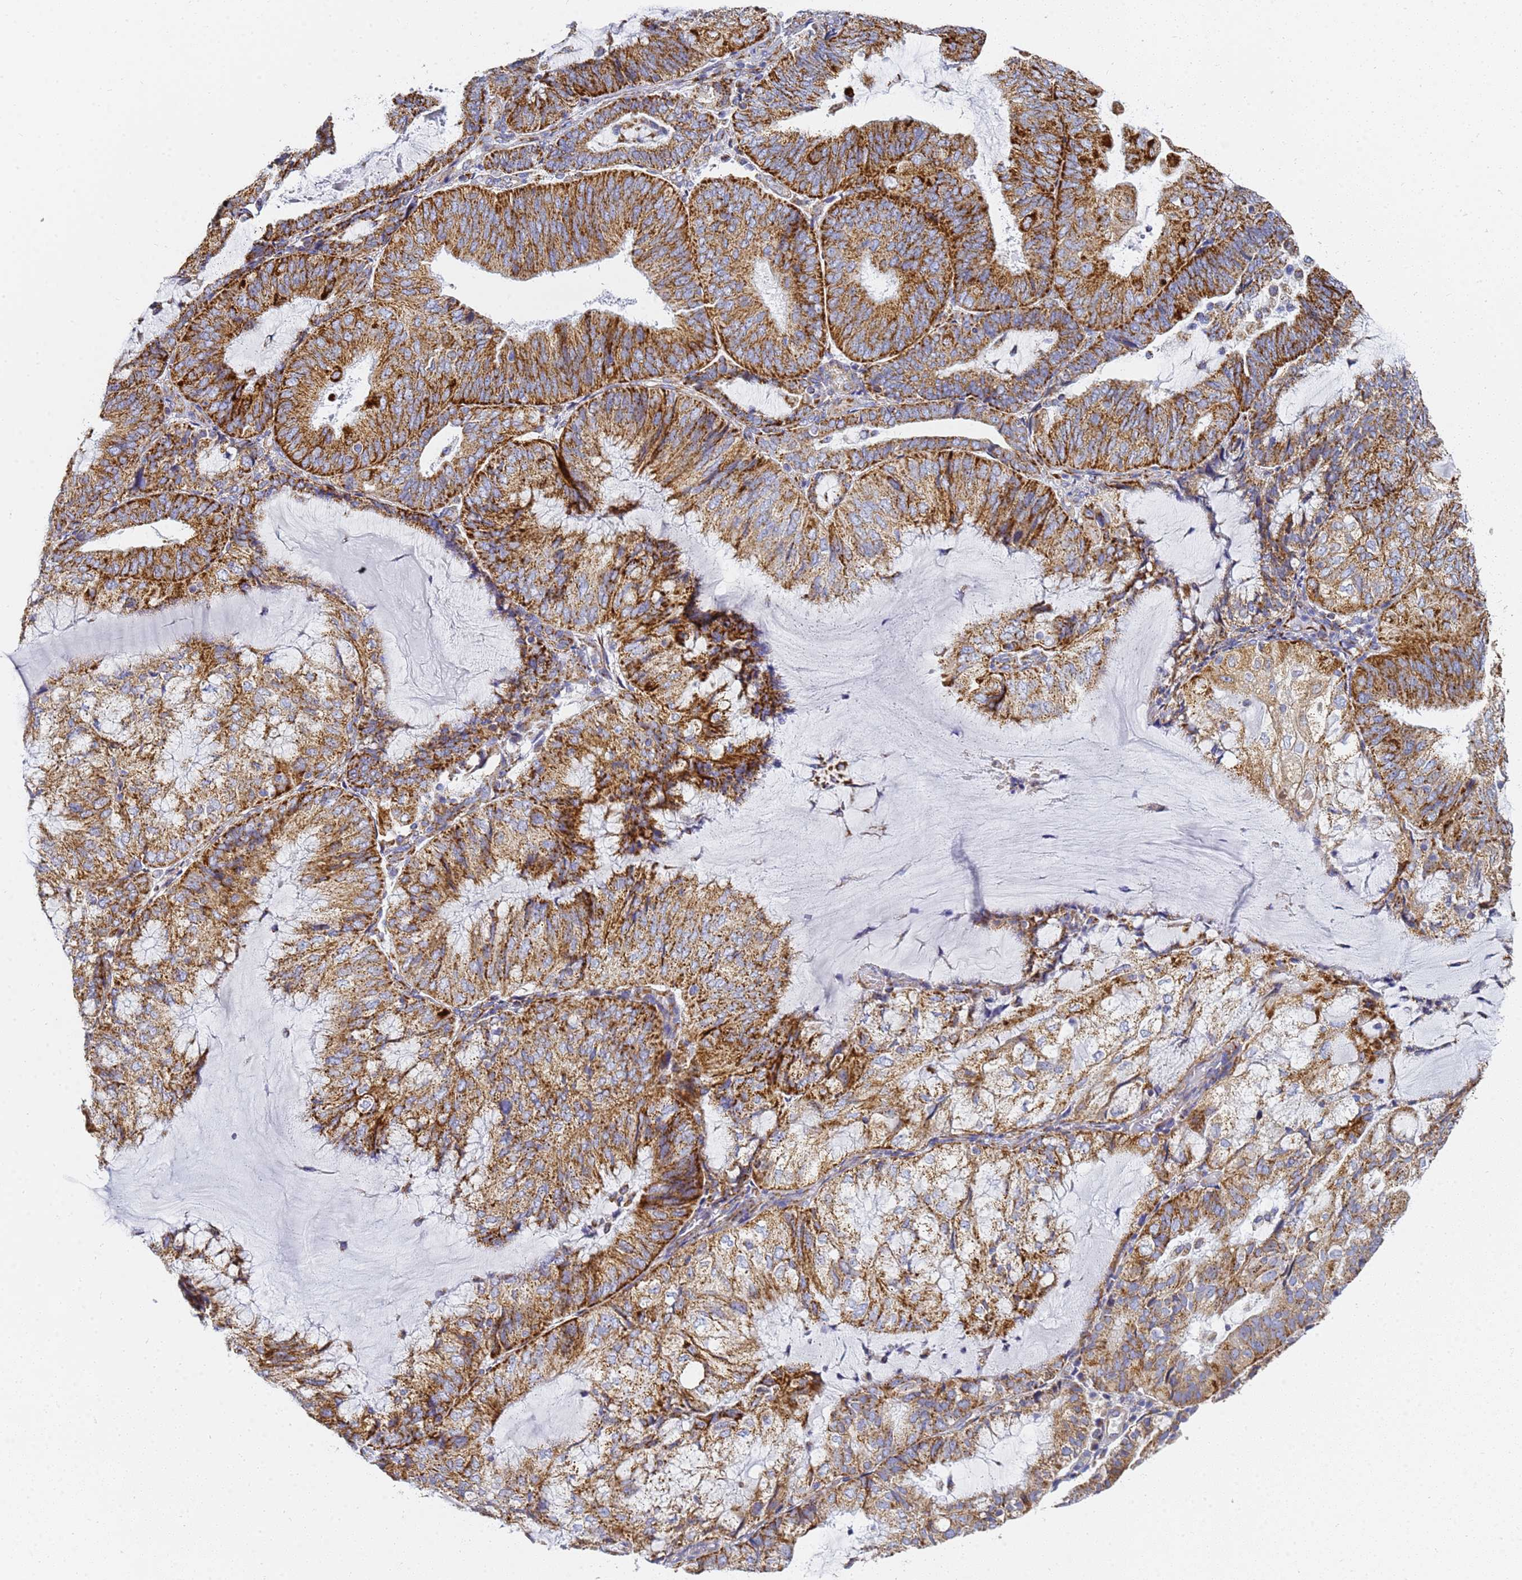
{"staining": {"intensity": "strong", "quantity": ">75%", "location": "cytoplasmic/membranous"}, "tissue": "endometrial cancer", "cell_type": "Tumor cells", "image_type": "cancer", "snomed": [{"axis": "morphology", "description": "Adenocarcinoma, NOS"}, {"axis": "topography", "description": "Endometrium"}], "caption": "High-magnification brightfield microscopy of adenocarcinoma (endometrial) stained with DAB (3,3'-diaminobenzidine) (brown) and counterstained with hematoxylin (blue). tumor cells exhibit strong cytoplasmic/membranous expression is seen in about>75% of cells.", "gene": "CNIH4", "patient": {"sex": "female", "age": 81}}